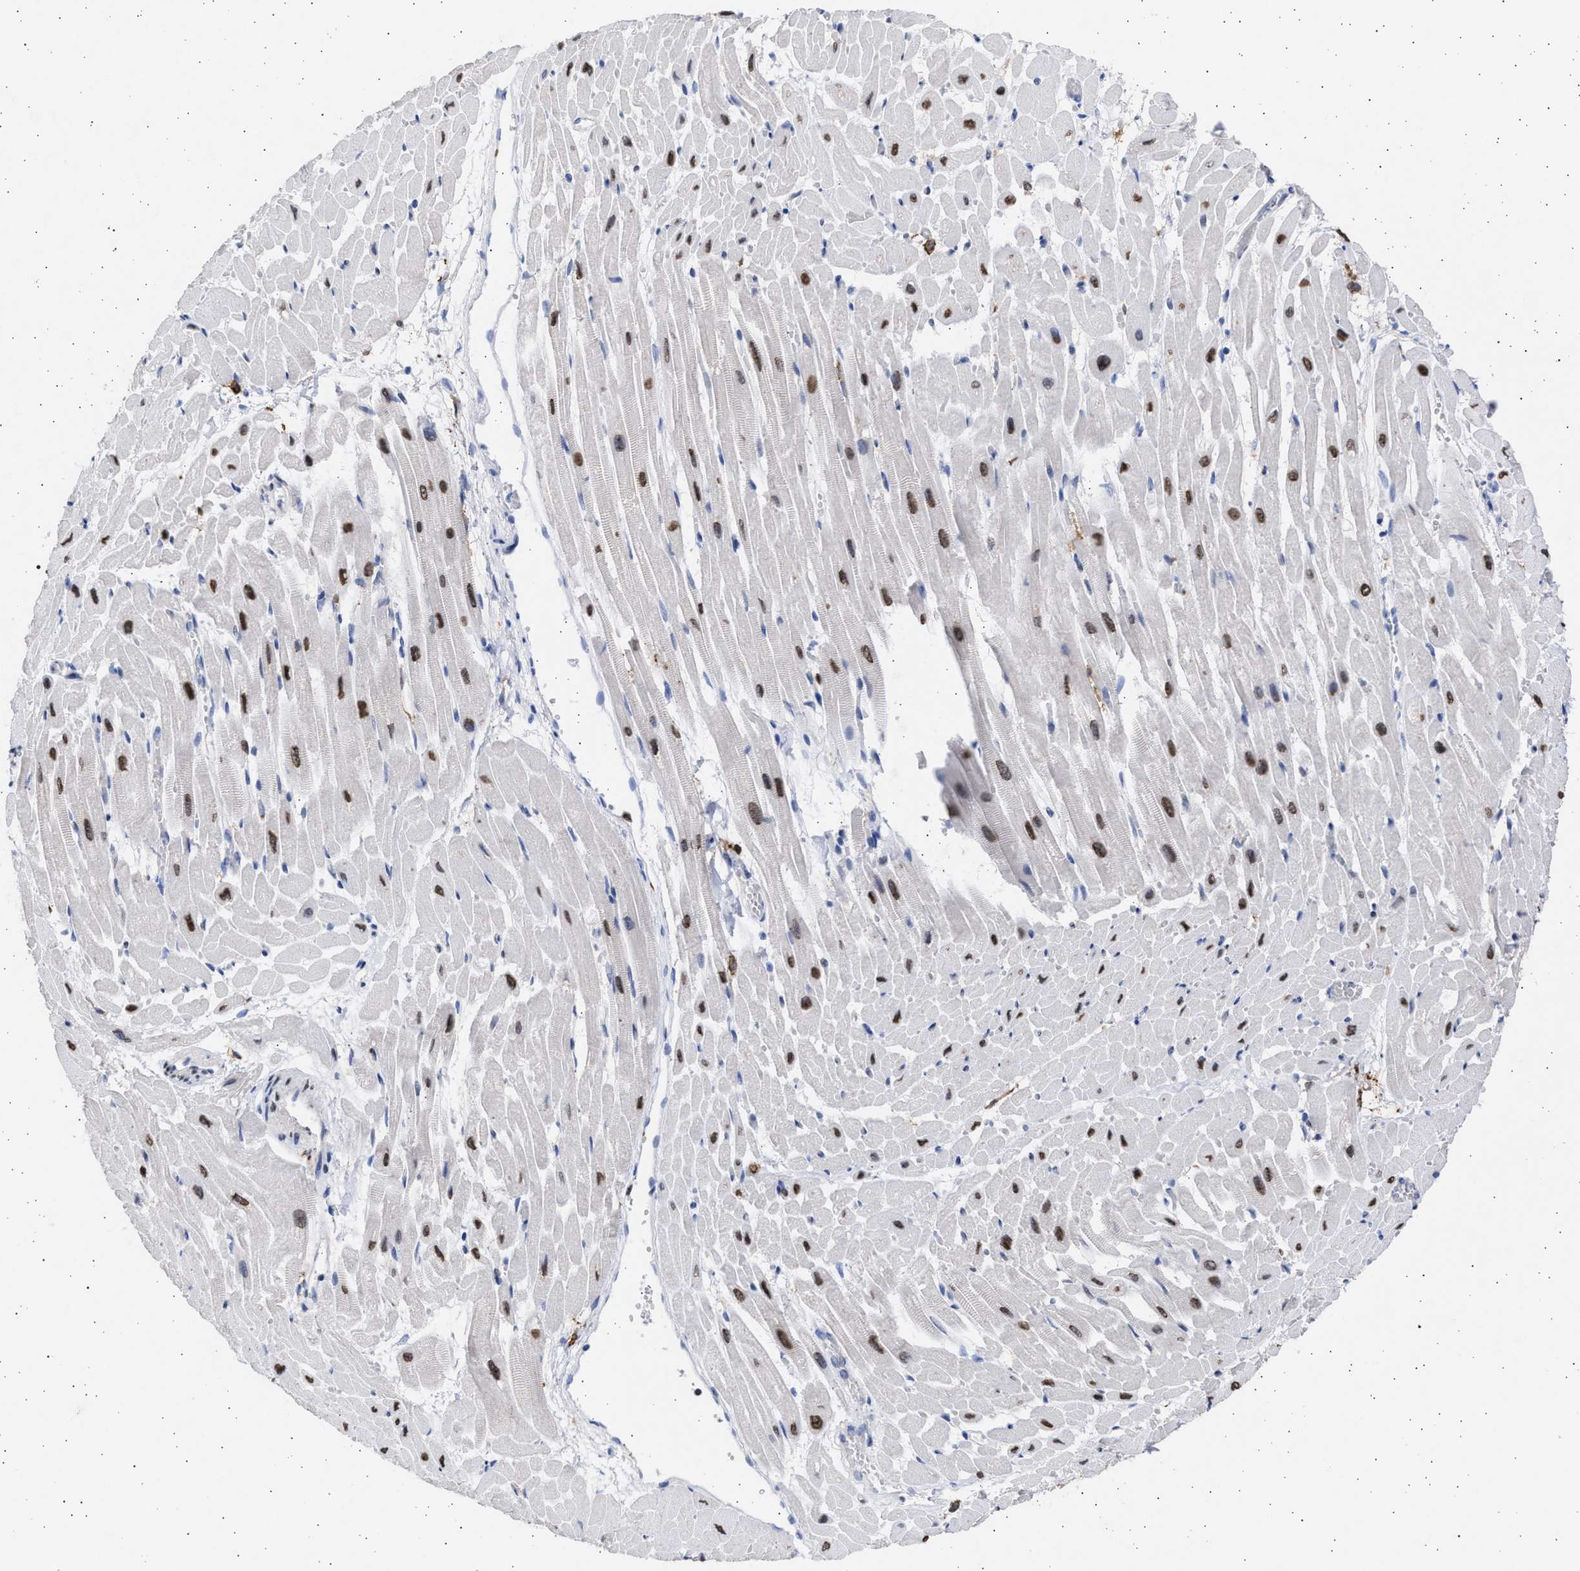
{"staining": {"intensity": "moderate", "quantity": ">75%", "location": "nuclear"}, "tissue": "heart muscle", "cell_type": "Cardiomyocytes", "image_type": "normal", "snomed": [{"axis": "morphology", "description": "Normal tissue, NOS"}, {"axis": "topography", "description": "Heart"}], "caption": "Benign heart muscle reveals moderate nuclear staining in about >75% of cardiomyocytes, visualized by immunohistochemistry. (Stains: DAB in brown, nuclei in blue, Microscopy: brightfield microscopy at high magnification).", "gene": "FCER1A", "patient": {"sex": "male", "age": 45}}